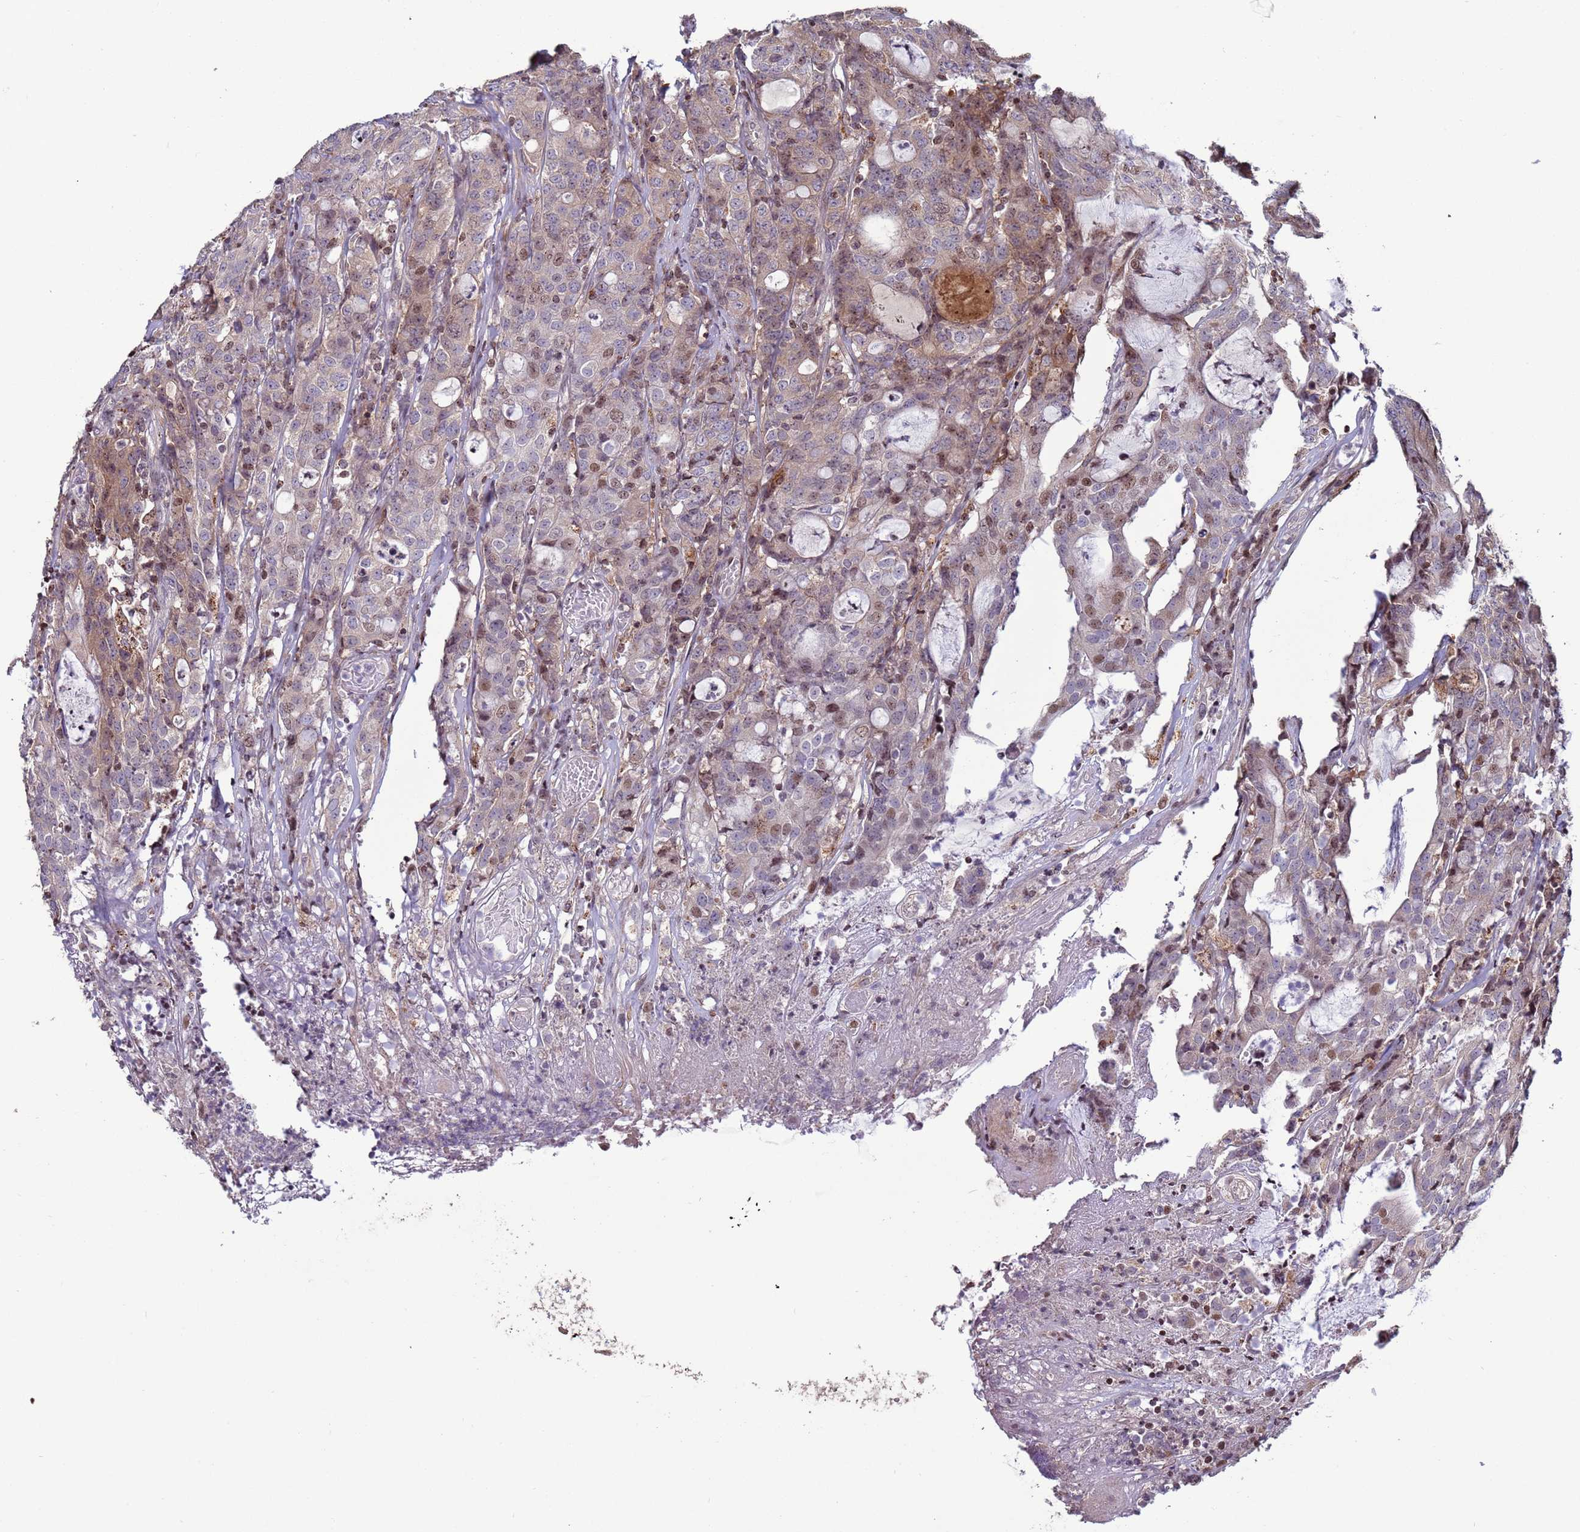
{"staining": {"intensity": "weak", "quantity": "25%-75%", "location": "cytoplasmic/membranous,nuclear"}, "tissue": "colorectal cancer", "cell_type": "Tumor cells", "image_type": "cancer", "snomed": [{"axis": "morphology", "description": "Adenocarcinoma, NOS"}, {"axis": "topography", "description": "Colon"}], "caption": "Colorectal cancer stained for a protein (brown) reveals weak cytoplasmic/membranous and nuclear positive positivity in approximately 25%-75% of tumor cells.", "gene": "HGH1", "patient": {"sex": "male", "age": 83}}